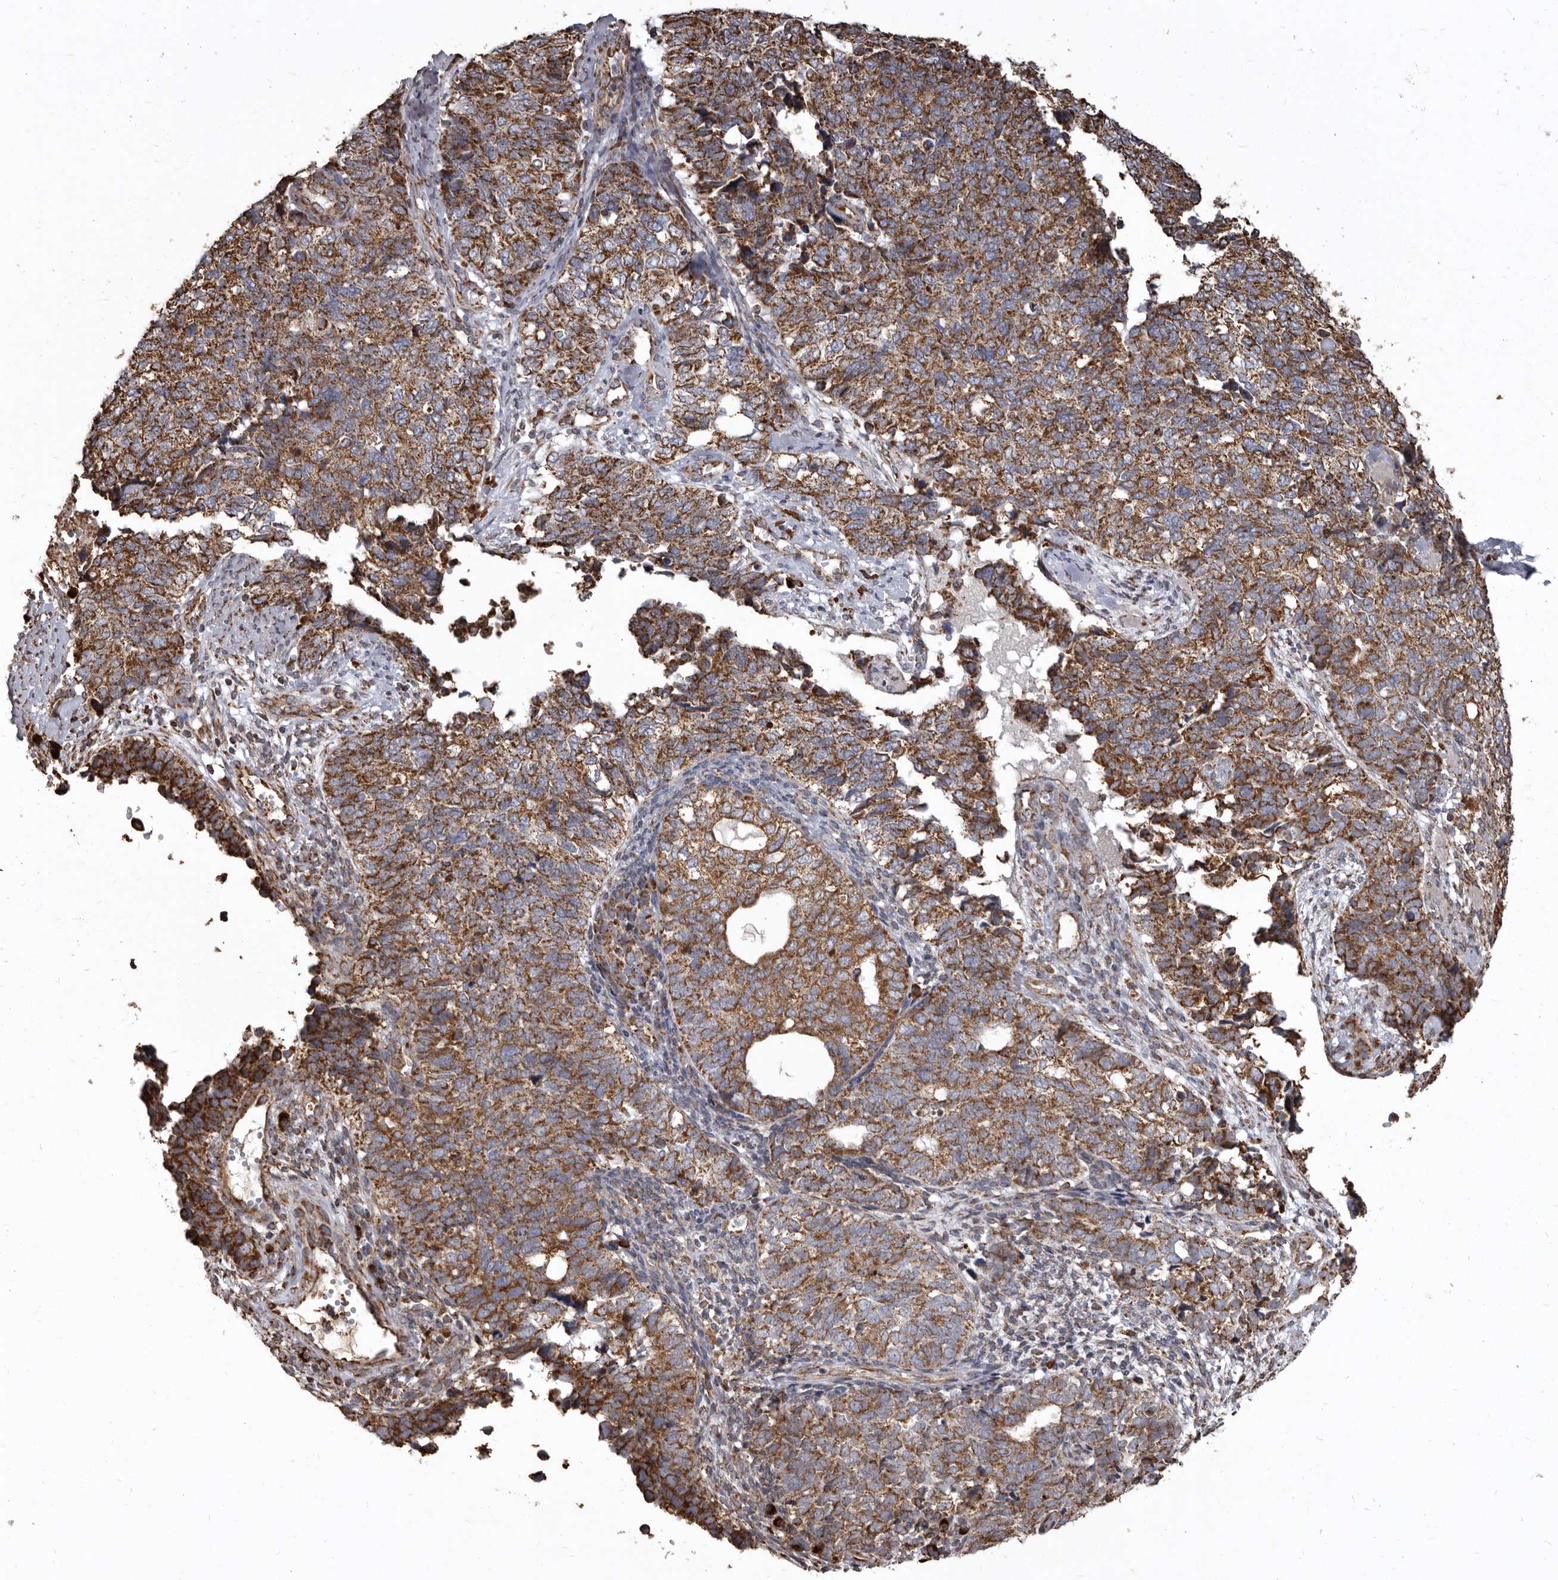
{"staining": {"intensity": "moderate", "quantity": ">75%", "location": "cytoplasmic/membranous"}, "tissue": "cervical cancer", "cell_type": "Tumor cells", "image_type": "cancer", "snomed": [{"axis": "morphology", "description": "Squamous cell carcinoma, NOS"}, {"axis": "topography", "description": "Cervix"}], "caption": "Squamous cell carcinoma (cervical) tissue shows moderate cytoplasmic/membranous positivity in approximately >75% of tumor cells The staining was performed using DAB (3,3'-diaminobenzidine) to visualize the protein expression in brown, while the nuclei were stained in blue with hematoxylin (Magnification: 20x).", "gene": "CDK5RAP3", "patient": {"sex": "female", "age": 63}}